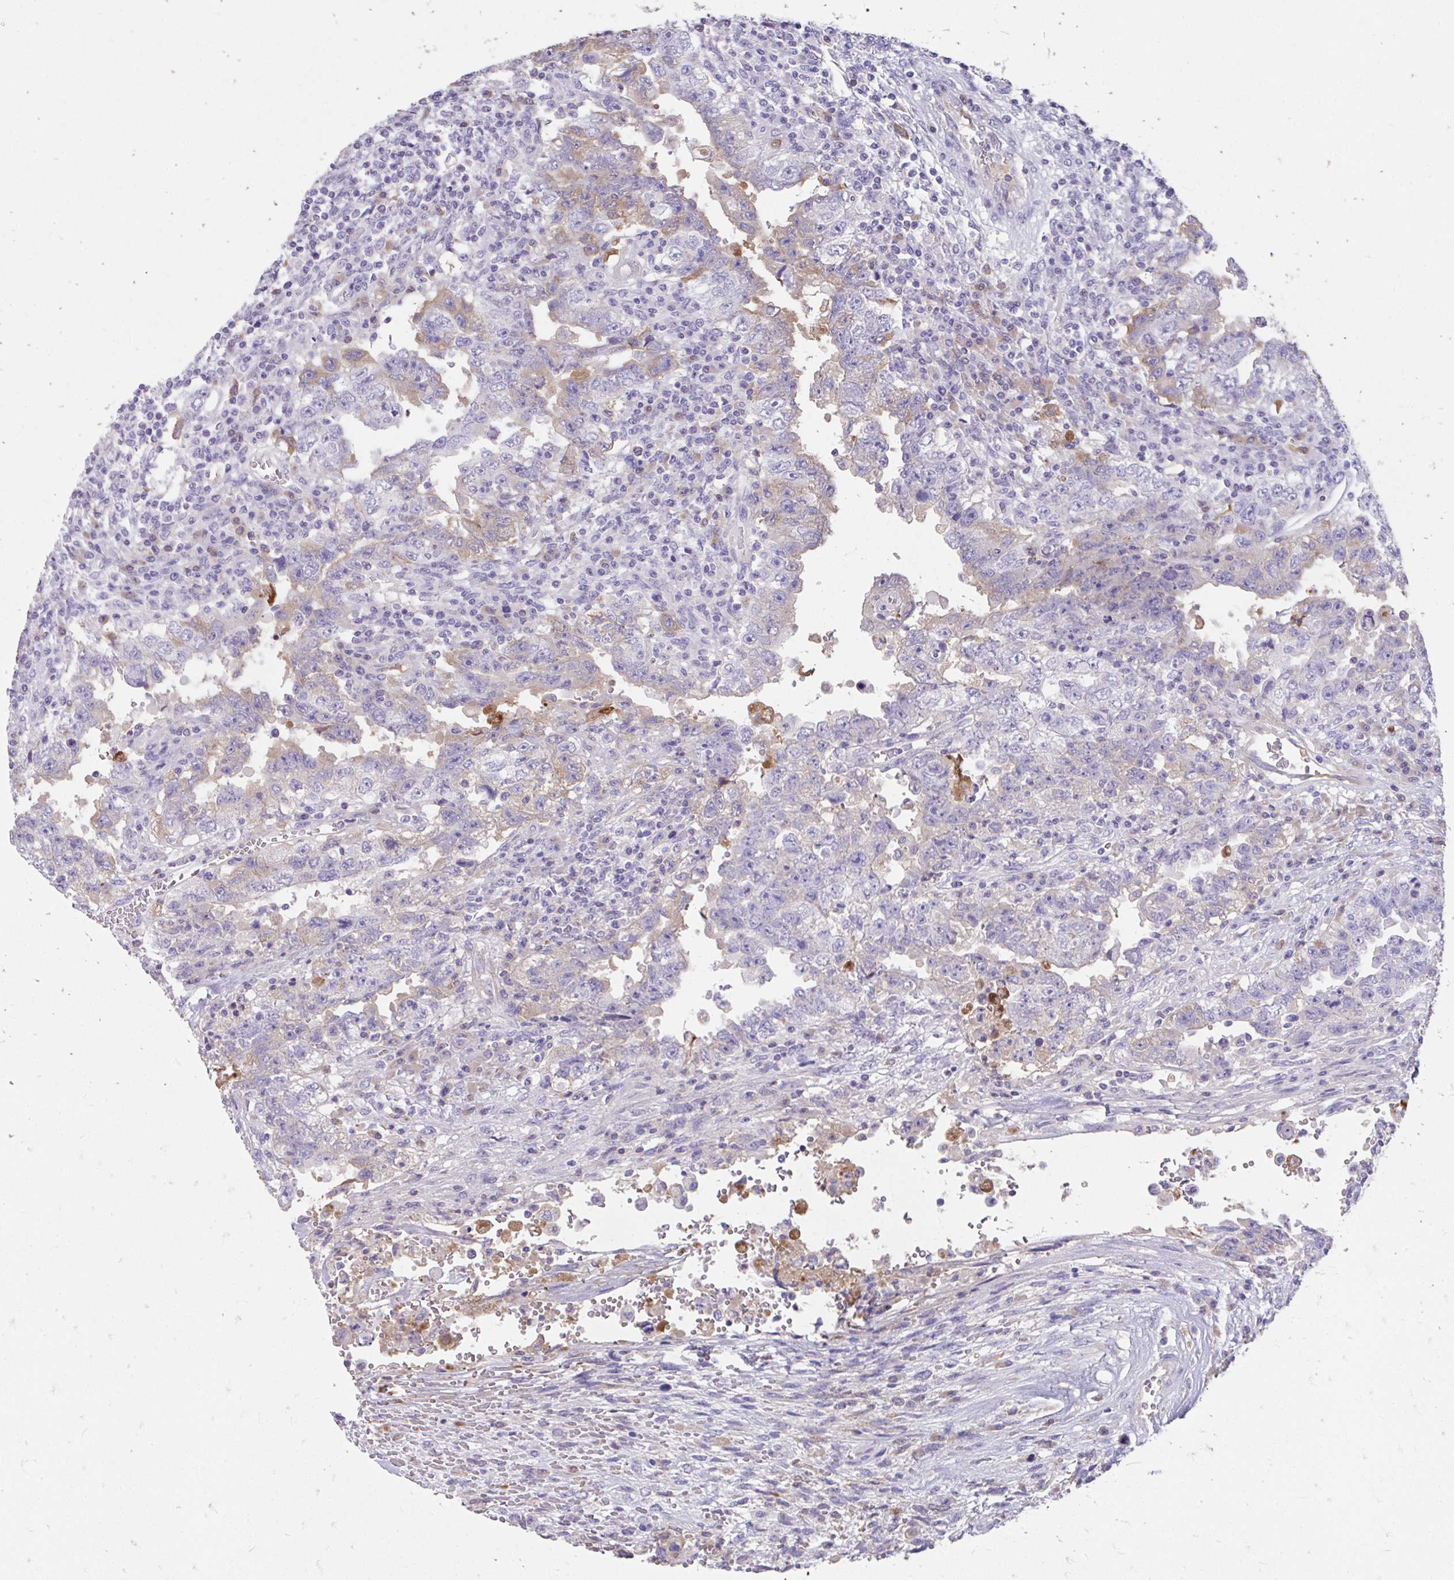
{"staining": {"intensity": "weak", "quantity": "25%-75%", "location": "cytoplasmic/membranous"}, "tissue": "testis cancer", "cell_type": "Tumor cells", "image_type": "cancer", "snomed": [{"axis": "morphology", "description": "Carcinoma, Embryonal, NOS"}, {"axis": "topography", "description": "Testis"}], "caption": "Weak cytoplasmic/membranous protein positivity is present in about 25%-75% of tumor cells in testis cancer.", "gene": "CFH", "patient": {"sex": "male", "age": 26}}